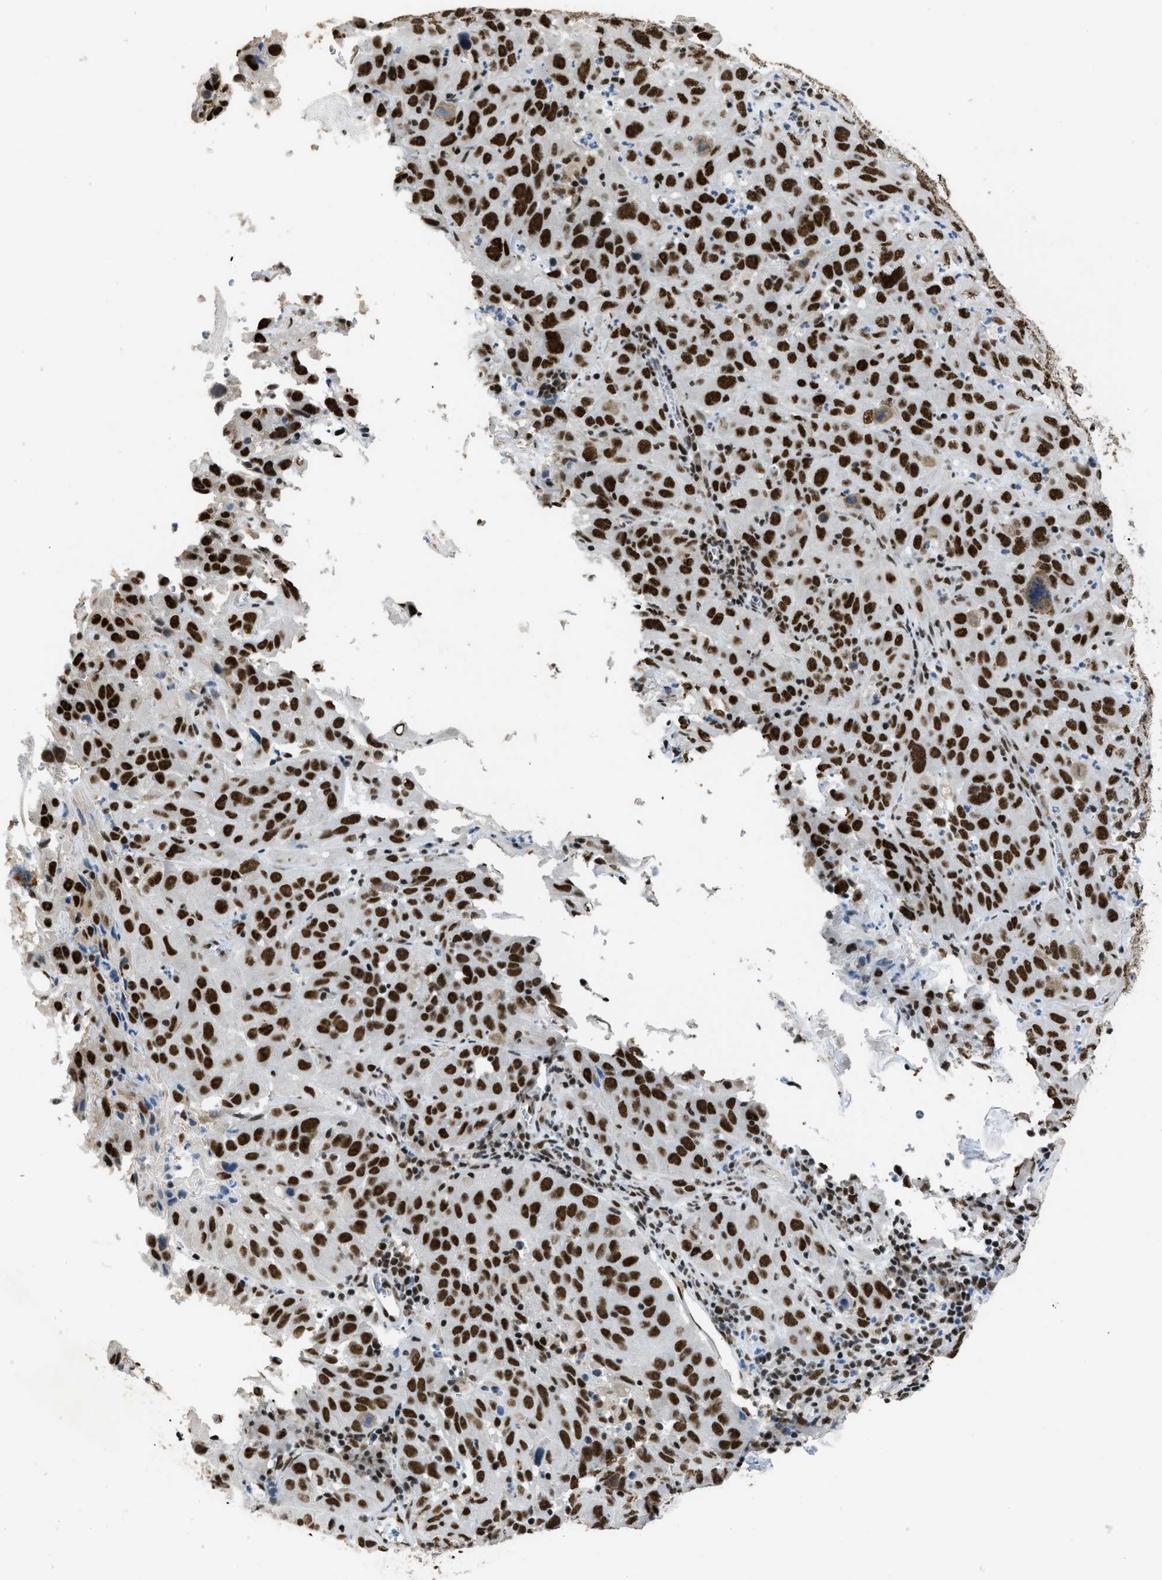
{"staining": {"intensity": "strong", "quantity": ">75%", "location": "nuclear"}, "tissue": "cervical cancer", "cell_type": "Tumor cells", "image_type": "cancer", "snomed": [{"axis": "morphology", "description": "Squamous cell carcinoma, NOS"}, {"axis": "topography", "description": "Cervix"}], "caption": "Cervical squamous cell carcinoma was stained to show a protein in brown. There is high levels of strong nuclear positivity in about >75% of tumor cells.", "gene": "SCAF4", "patient": {"sex": "female", "age": 32}}